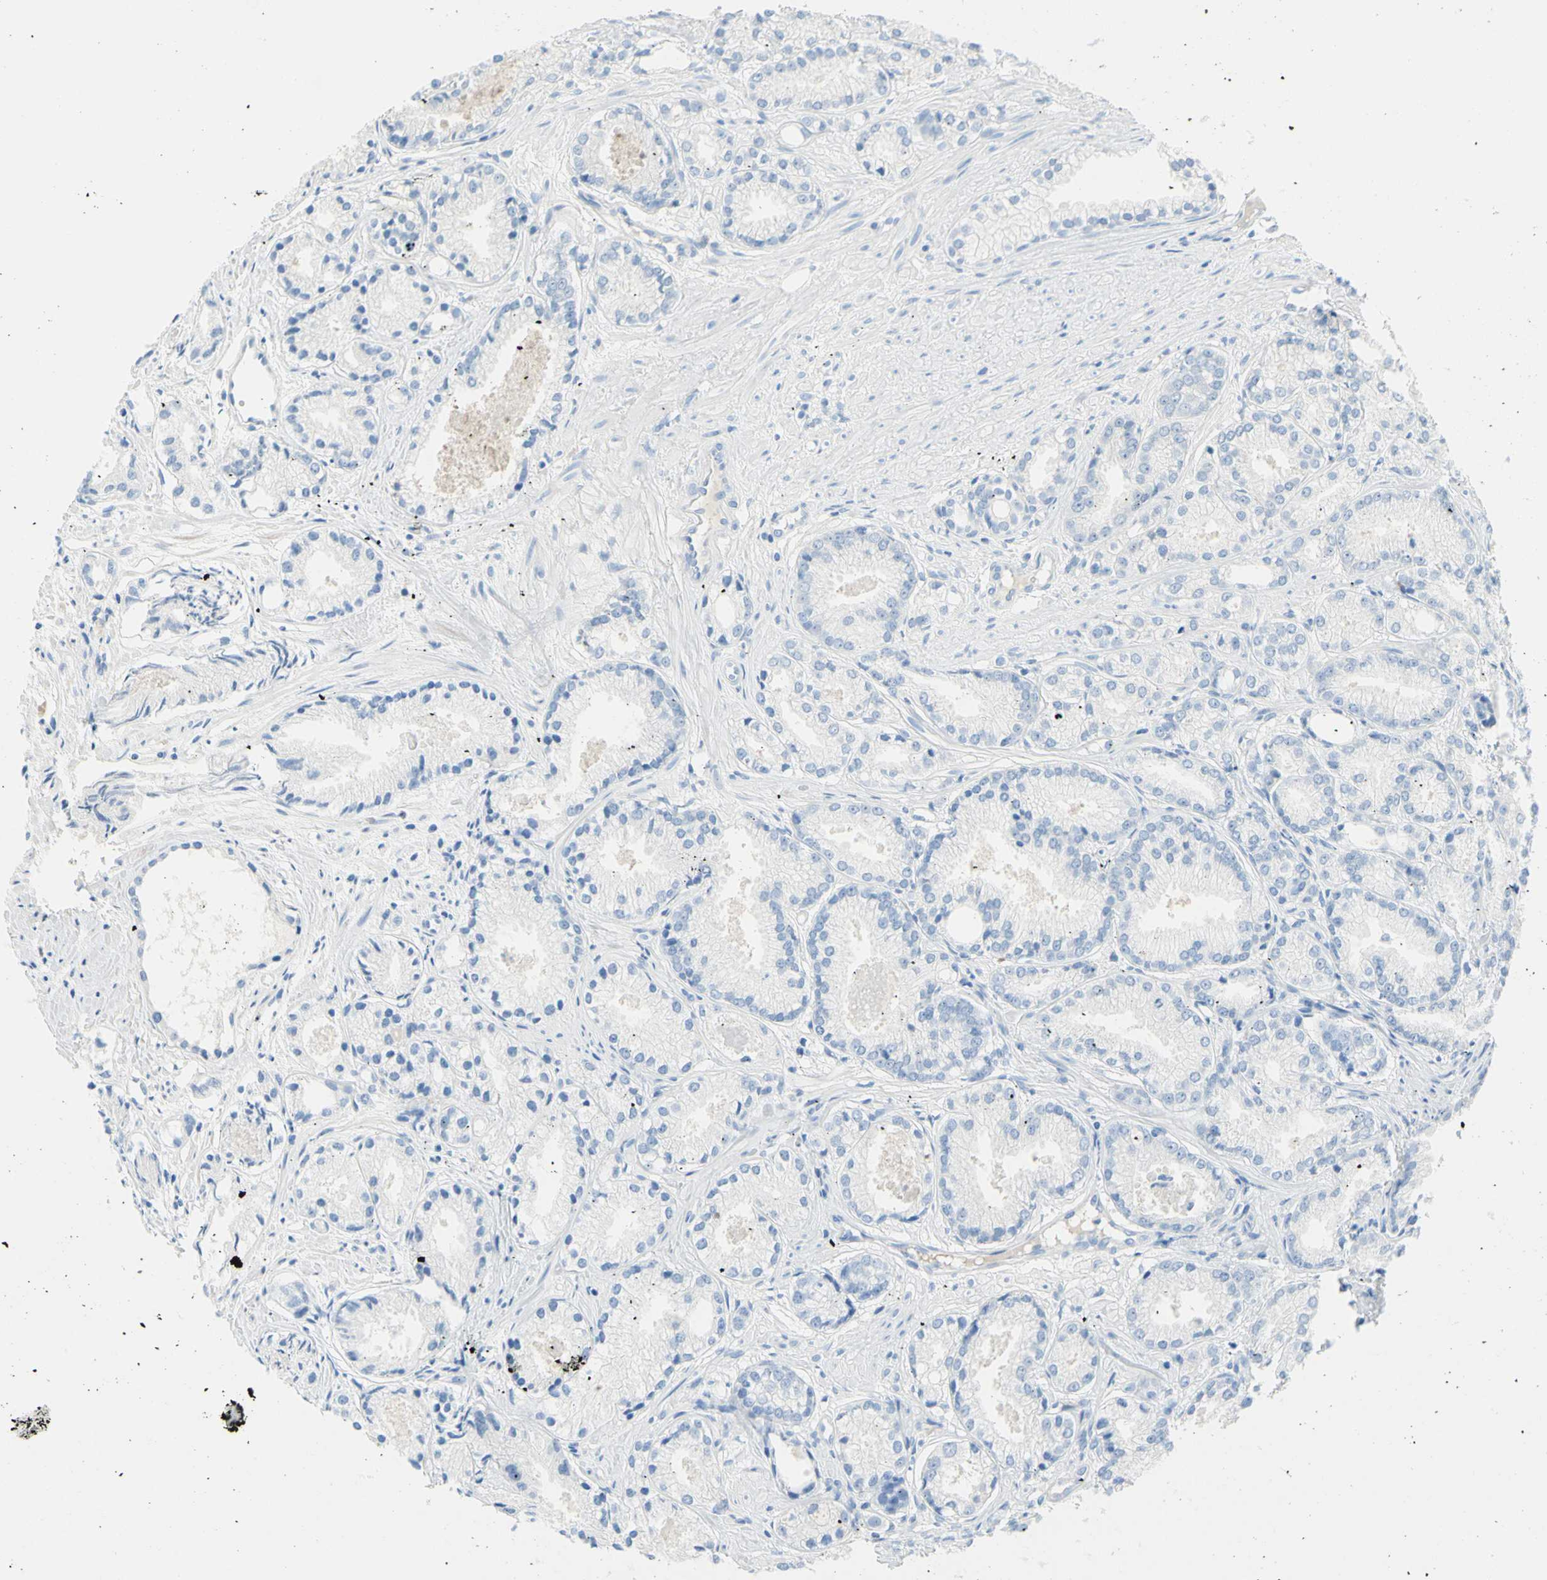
{"staining": {"intensity": "negative", "quantity": "none", "location": "none"}, "tissue": "prostate cancer", "cell_type": "Tumor cells", "image_type": "cancer", "snomed": [{"axis": "morphology", "description": "Adenocarcinoma, Low grade"}, {"axis": "topography", "description": "Prostate"}], "caption": "A micrograph of prostate cancer stained for a protein exhibits no brown staining in tumor cells. Brightfield microscopy of immunohistochemistry stained with DAB (brown) and hematoxylin (blue), captured at high magnification.", "gene": "IL6ST", "patient": {"sex": "male", "age": 72}}